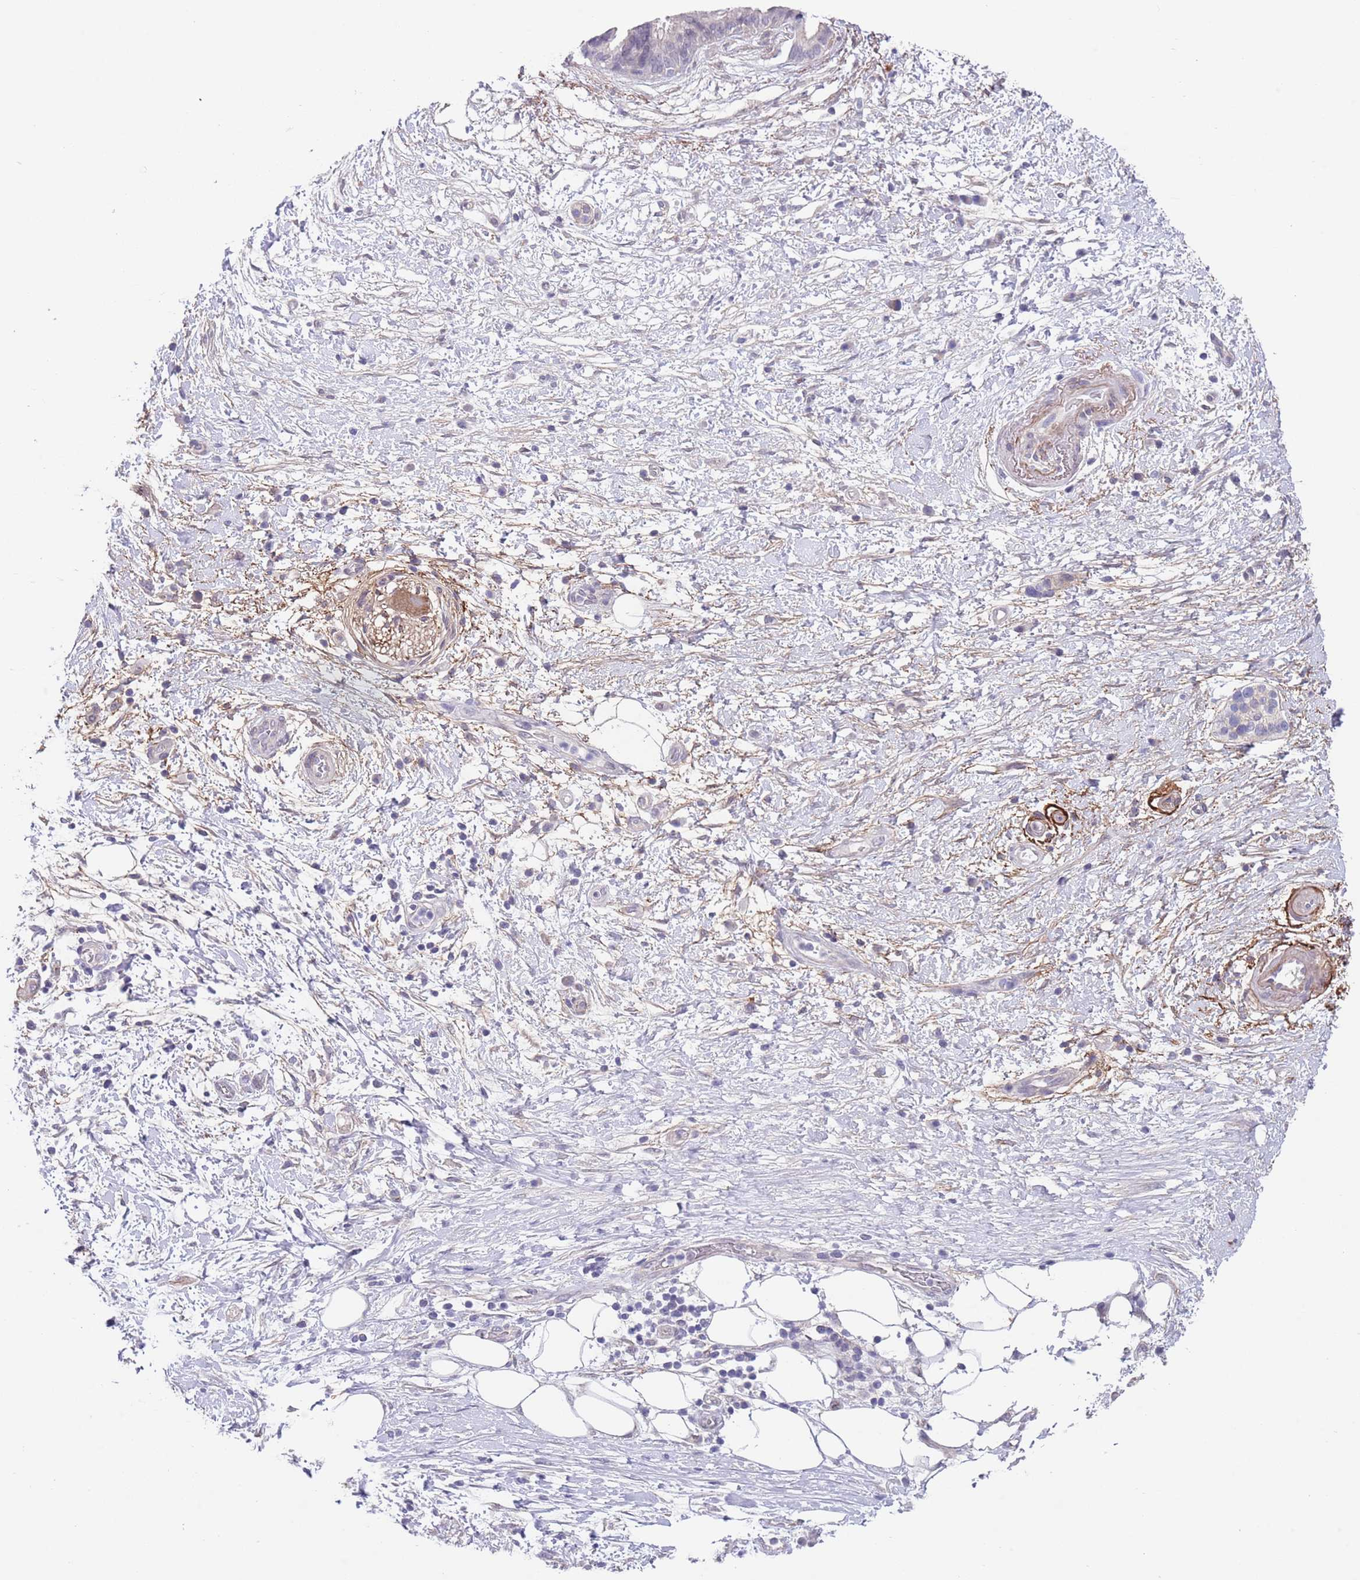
{"staining": {"intensity": "negative", "quantity": "none", "location": "none"}, "tissue": "pancreatic cancer", "cell_type": "Tumor cells", "image_type": "cancer", "snomed": [{"axis": "morphology", "description": "Adenocarcinoma, NOS"}, {"axis": "topography", "description": "Pancreas"}], "caption": "Immunohistochemistry (IHC) photomicrograph of neoplastic tissue: human adenocarcinoma (pancreatic) stained with DAB (3,3'-diaminobenzidine) shows no significant protein positivity in tumor cells.", "gene": "RNF169", "patient": {"sex": "female", "age": 73}}